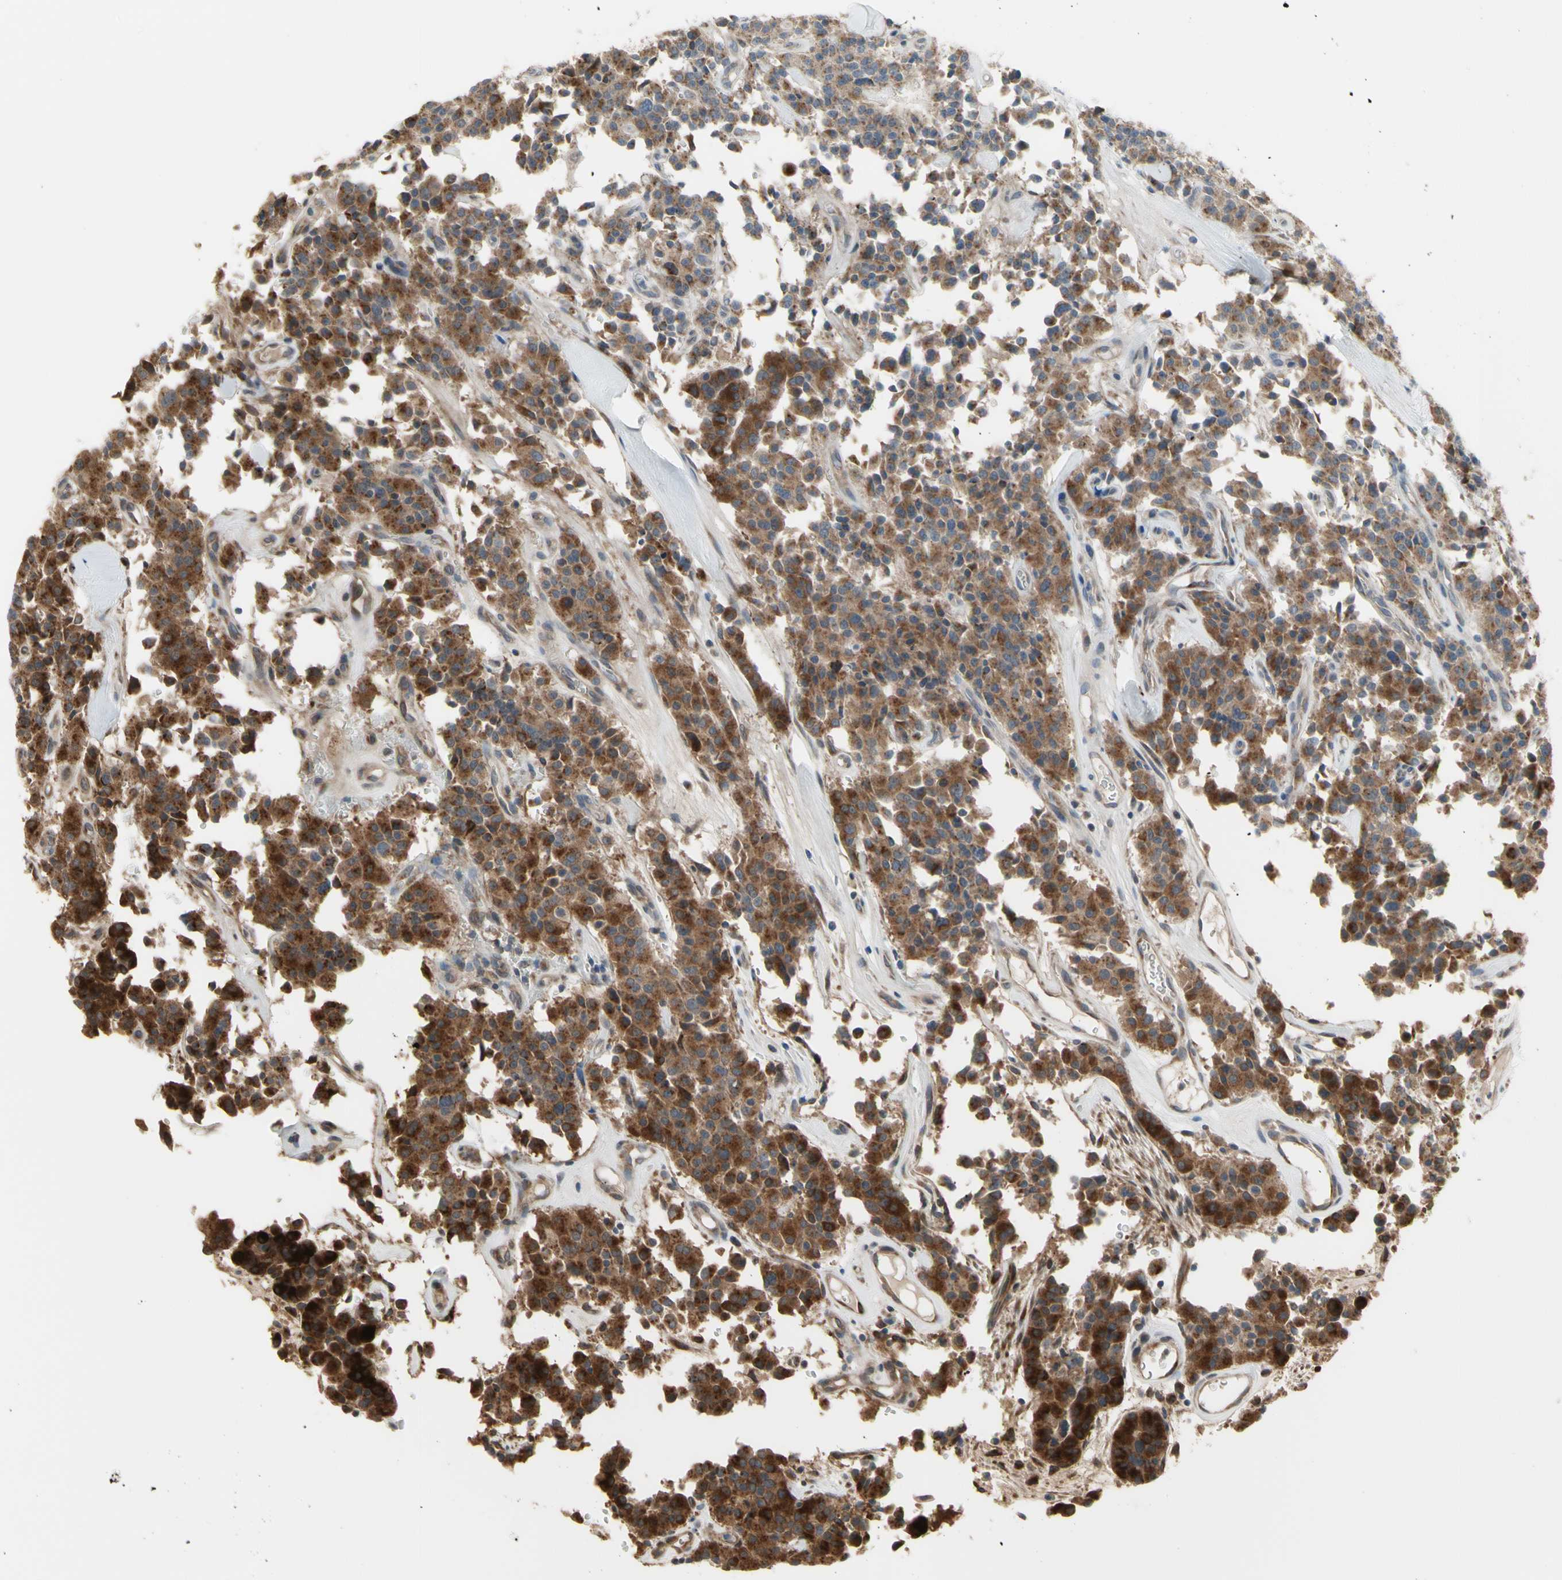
{"staining": {"intensity": "strong", "quantity": ">75%", "location": "cytoplasmic/membranous"}, "tissue": "carcinoid", "cell_type": "Tumor cells", "image_type": "cancer", "snomed": [{"axis": "morphology", "description": "Carcinoid, malignant, NOS"}, {"axis": "topography", "description": "Lung"}], "caption": "Tumor cells display strong cytoplasmic/membranous expression in approximately >75% of cells in carcinoid (malignant).", "gene": "SLC39A9", "patient": {"sex": "male", "age": 30}}